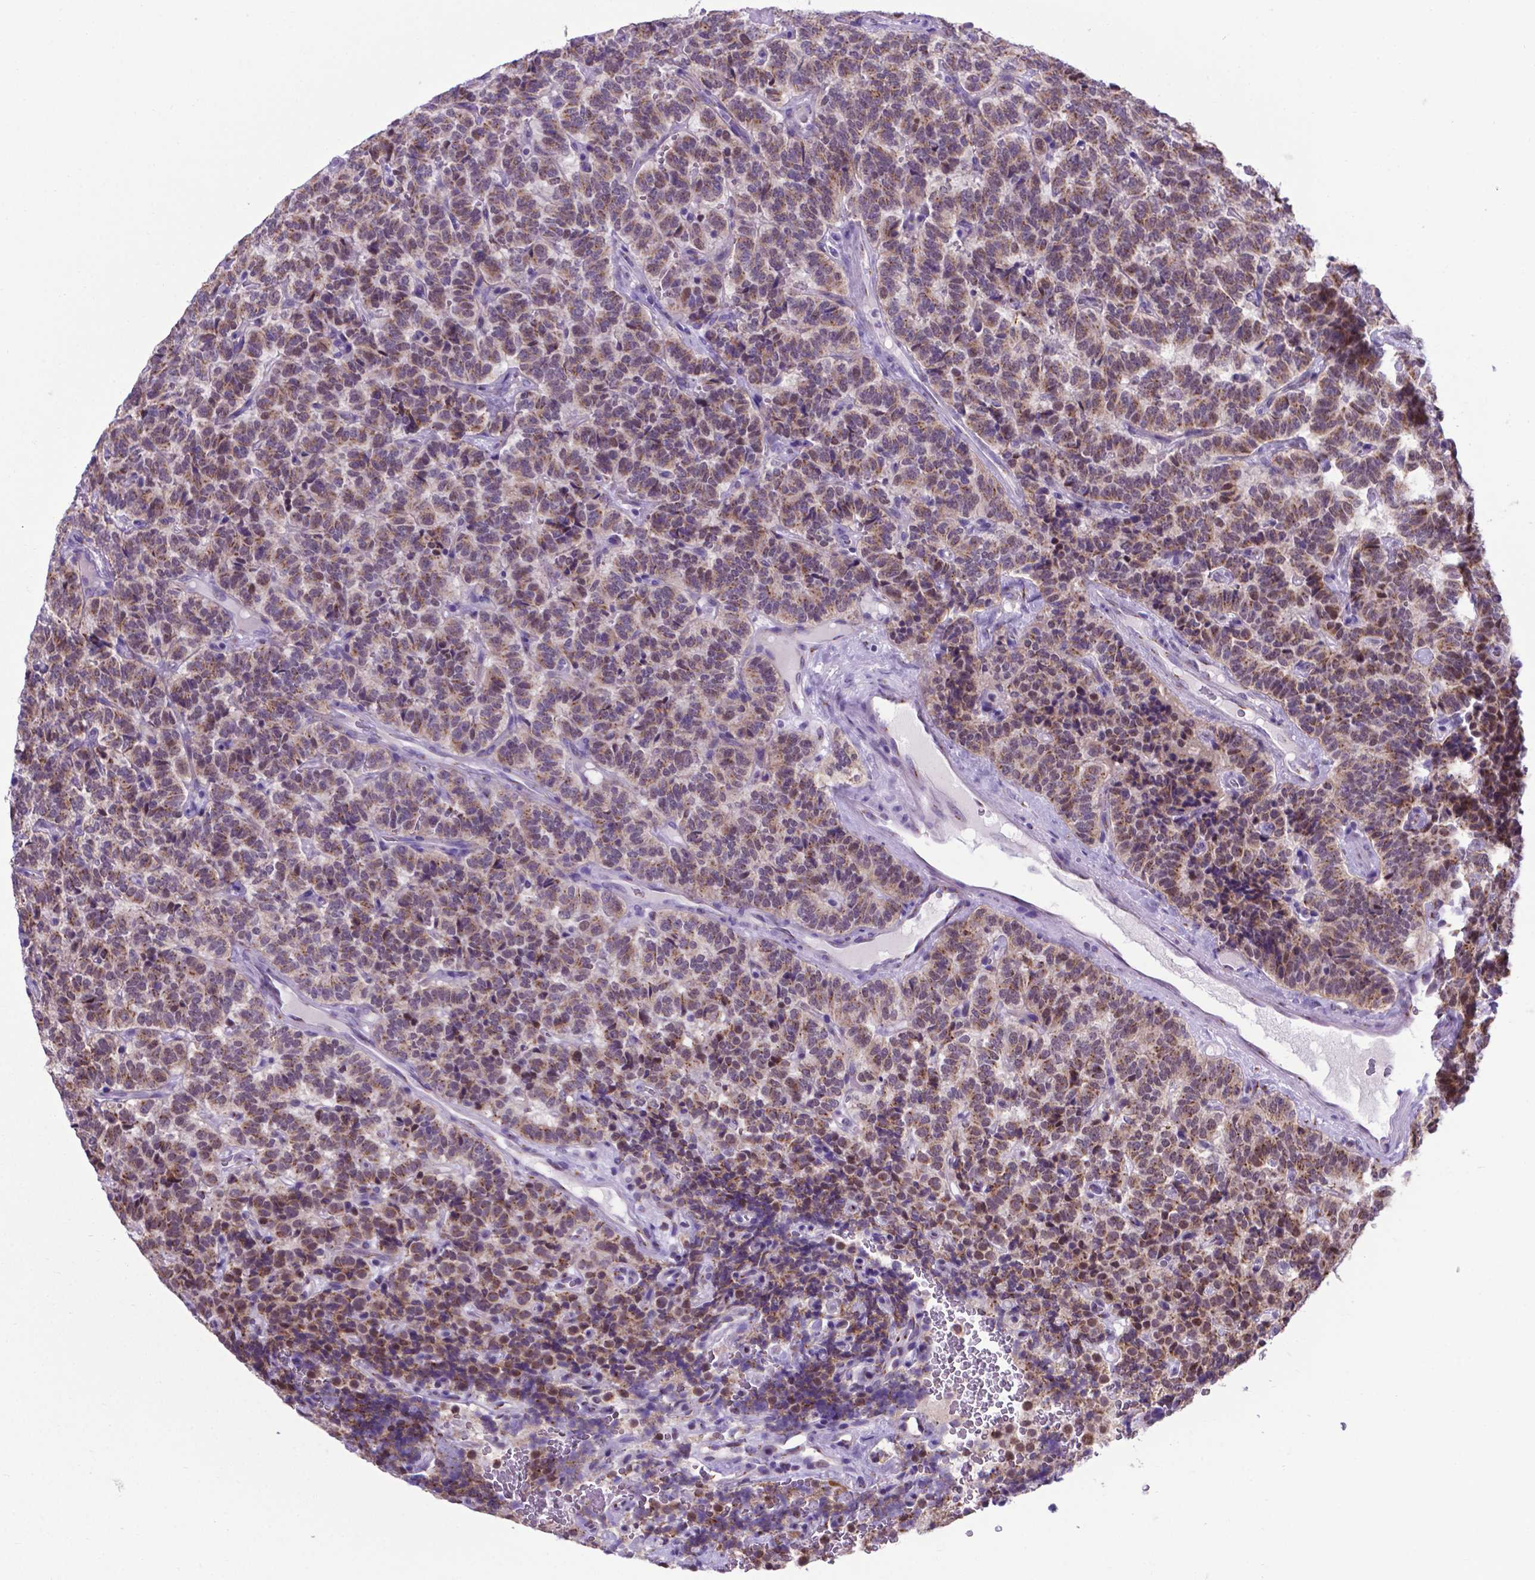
{"staining": {"intensity": "moderate", "quantity": ">75%", "location": "cytoplasmic/membranous"}, "tissue": "carcinoid", "cell_type": "Tumor cells", "image_type": "cancer", "snomed": [{"axis": "morphology", "description": "Carcinoid, malignant, NOS"}, {"axis": "topography", "description": "Pancreas"}], "caption": "This image displays IHC staining of human carcinoid, with medium moderate cytoplasmic/membranous positivity in about >75% of tumor cells.", "gene": "MRPL10", "patient": {"sex": "male", "age": 36}}